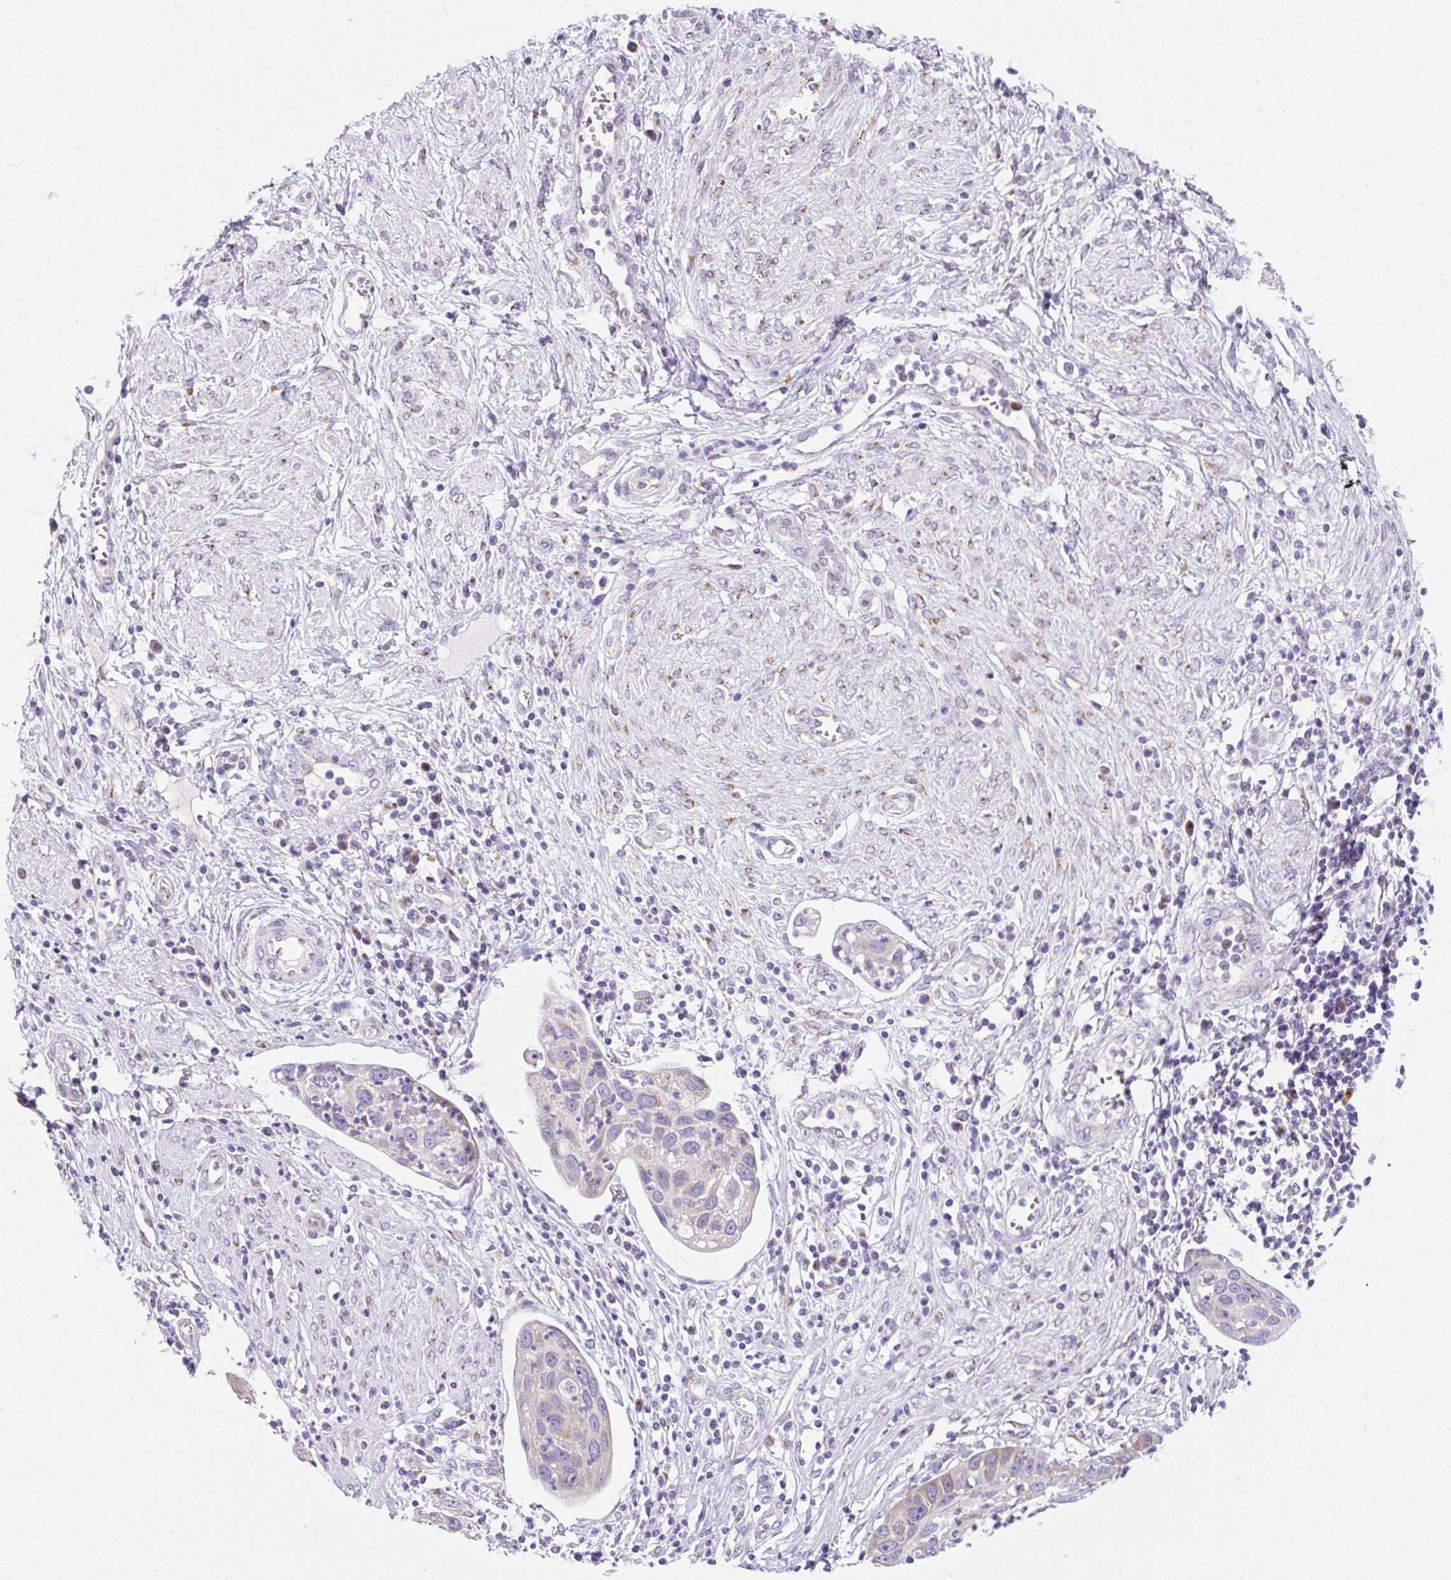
{"staining": {"intensity": "negative", "quantity": "none", "location": "none"}, "tissue": "cervical cancer", "cell_type": "Tumor cells", "image_type": "cancer", "snomed": [{"axis": "morphology", "description": "Squamous cell carcinoma, NOS"}, {"axis": "topography", "description": "Cervix"}], "caption": "Immunohistochemical staining of cervical cancer reveals no significant positivity in tumor cells.", "gene": "GOLGA8A", "patient": {"sex": "female", "age": 36}}